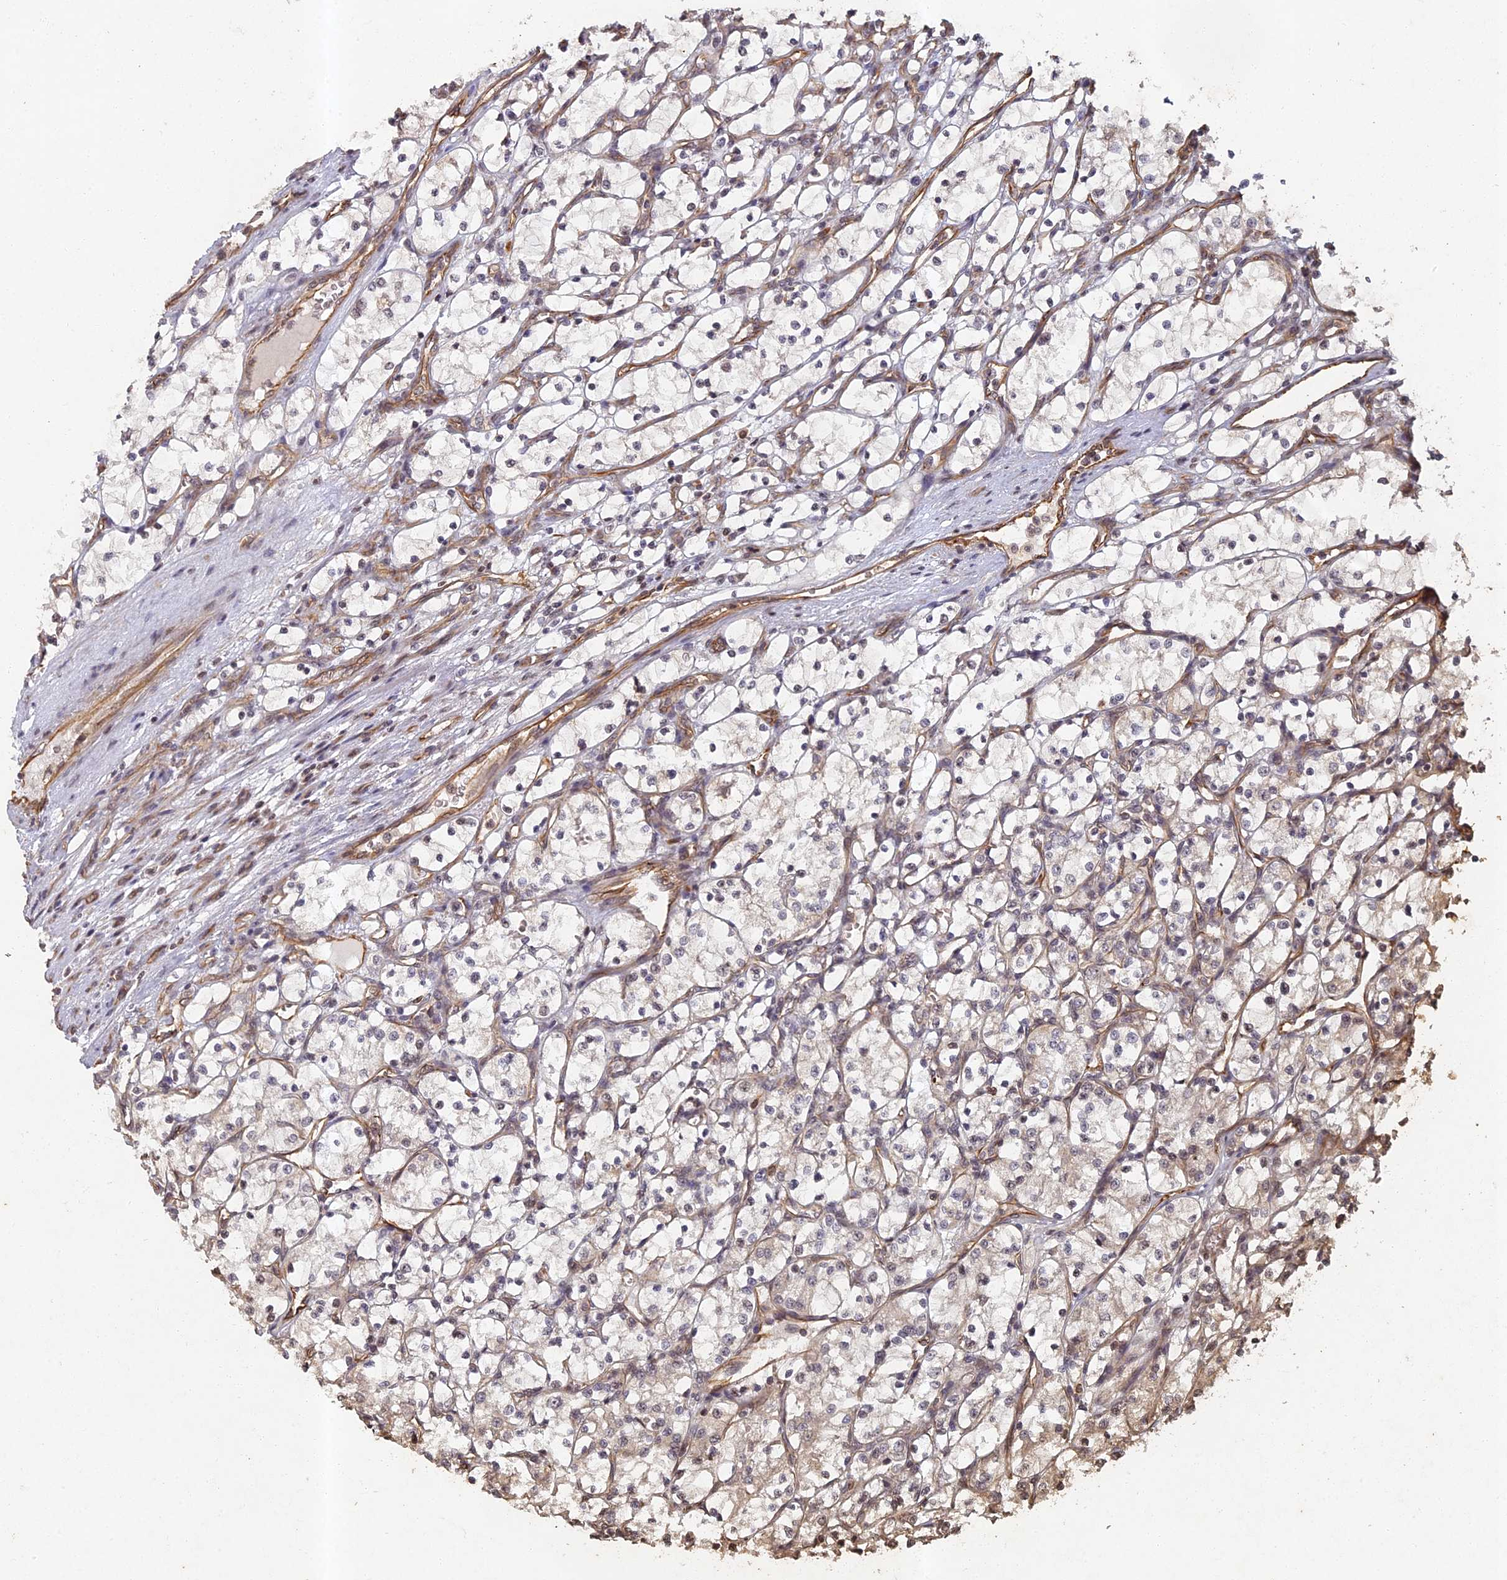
{"staining": {"intensity": "weak", "quantity": "<25%", "location": "cytoplasmic/membranous"}, "tissue": "renal cancer", "cell_type": "Tumor cells", "image_type": "cancer", "snomed": [{"axis": "morphology", "description": "Adenocarcinoma, NOS"}, {"axis": "topography", "description": "Kidney"}], "caption": "Protein analysis of adenocarcinoma (renal) demonstrates no significant positivity in tumor cells.", "gene": "ABCB10", "patient": {"sex": "female", "age": 69}}